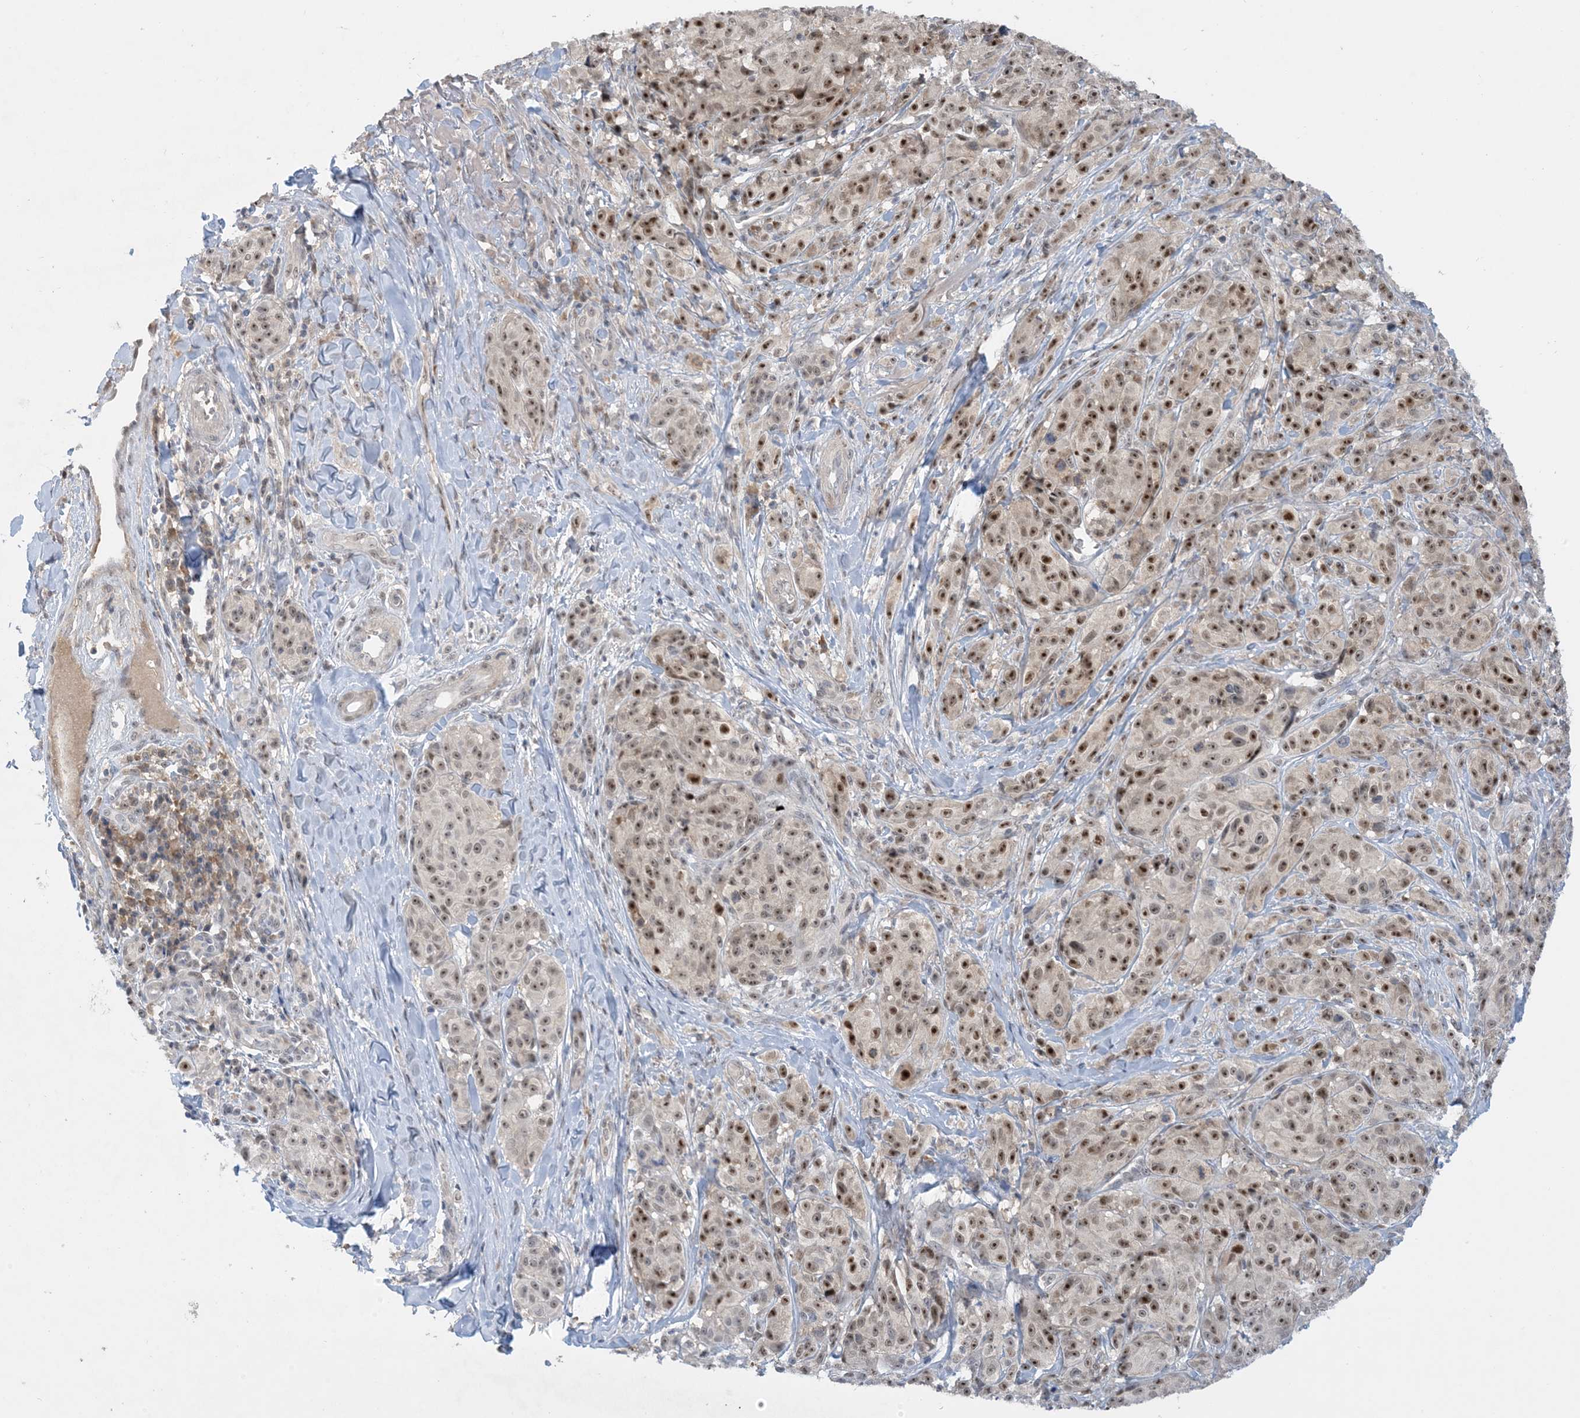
{"staining": {"intensity": "moderate", "quantity": ">75%", "location": "nuclear"}, "tissue": "melanoma", "cell_type": "Tumor cells", "image_type": "cancer", "snomed": [{"axis": "morphology", "description": "Malignant melanoma, NOS"}, {"axis": "topography", "description": "Skin"}], "caption": "Immunohistochemical staining of melanoma exhibits moderate nuclear protein positivity in about >75% of tumor cells.", "gene": "UBE2E1", "patient": {"sex": "male", "age": 73}}